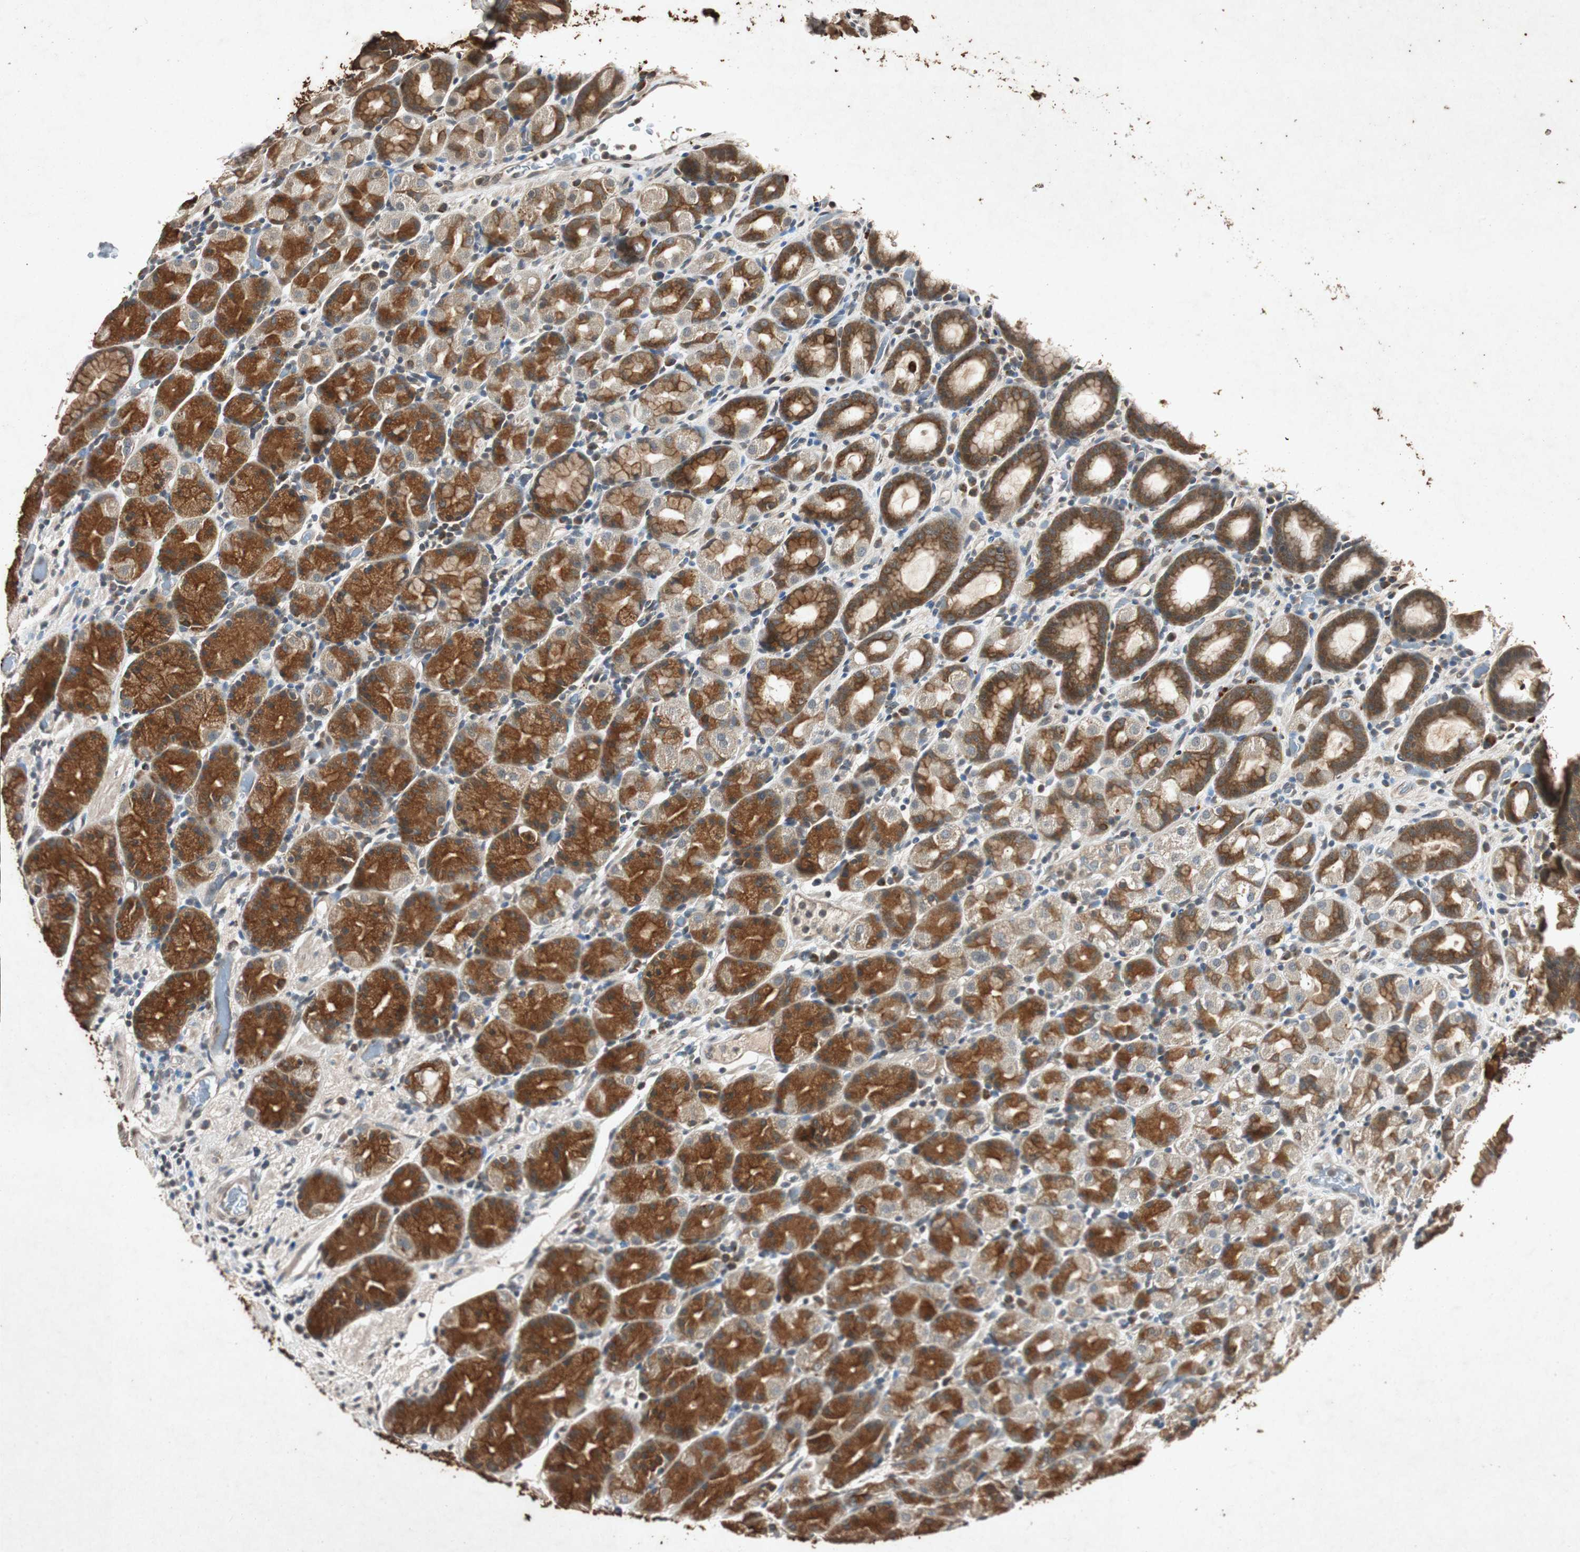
{"staining": {"intensity": "strong", "quantity": ">75%", "location": "cytoplasmic/membranous"}, "tissue": "stomach", "cell_type": "Glandular cells", "image_type": "normal", "snomed": [{"axis": "morphology", "description": "Normal tissue, NOS"}, {"axis": "topography", "description": "Stomach, upper"}], "caption": "Glandular cells exhibit high levels of strong cytoplasmic/membranous positivity in approximately >75% of cells in normal human stomach.", "gene": "SLIT2", "patient": {"sex": "male", "age": 68}}